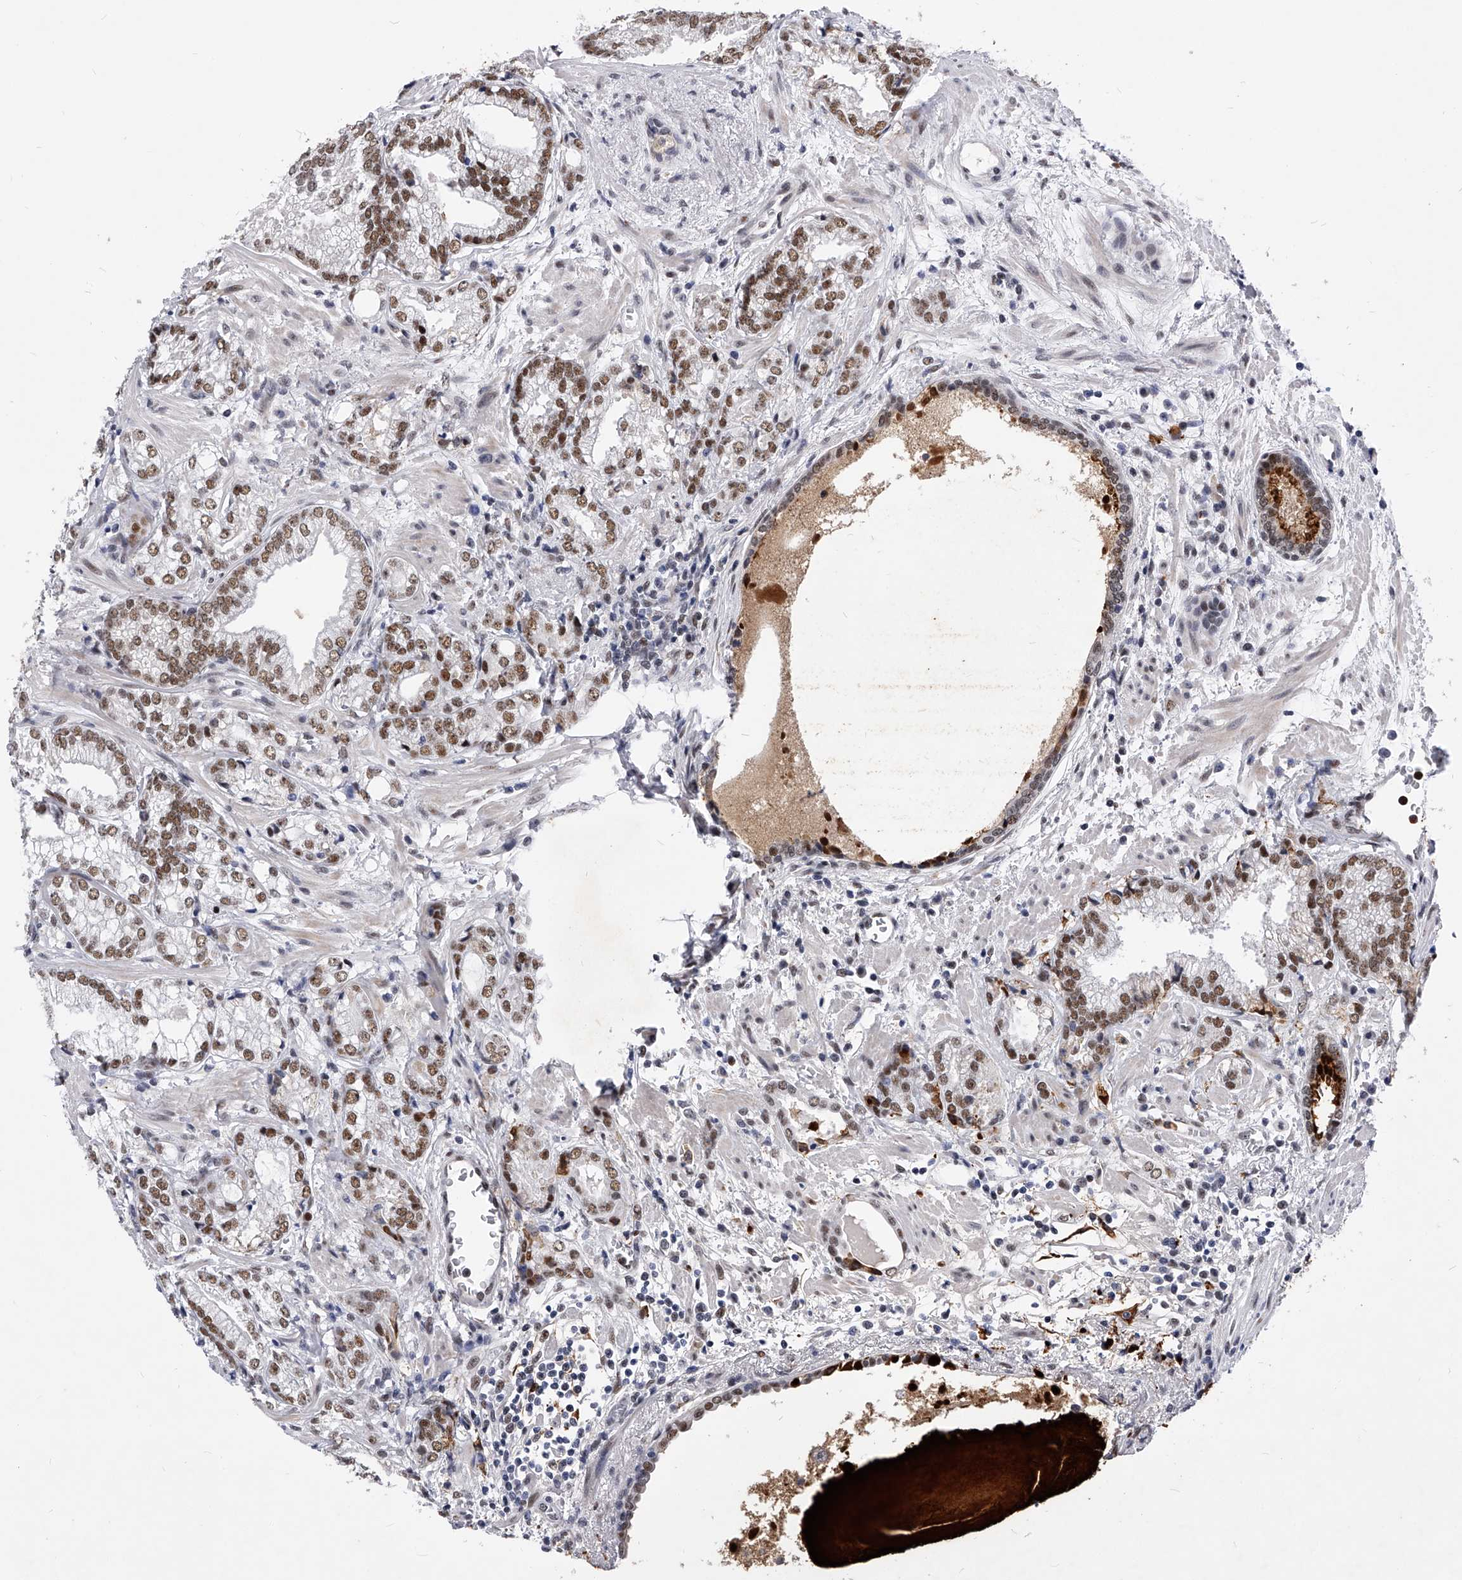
{"staining": {"intensity": "moderate", "quantity": ">75%", "location": "nuclear"}, "tissue": "prostate cancer", "cell_type": "Tumor cells", "image_type": "cancer", "snomed": [{"axis": "morphology", "description": "Normal morphology"}, {"axis": "morphology", "description": "Adenocarcinoma, Low grade"}, {"axis": "topography", "description": "Prostate"}], "caption": "An IHC image of tumor tissue is shown. Protein staining in brown highlights moderate nuclear positivity in prostate cancer within tumor cells.", "gene": "TESK2", "patient": {"sex": "male", "age": 72}}